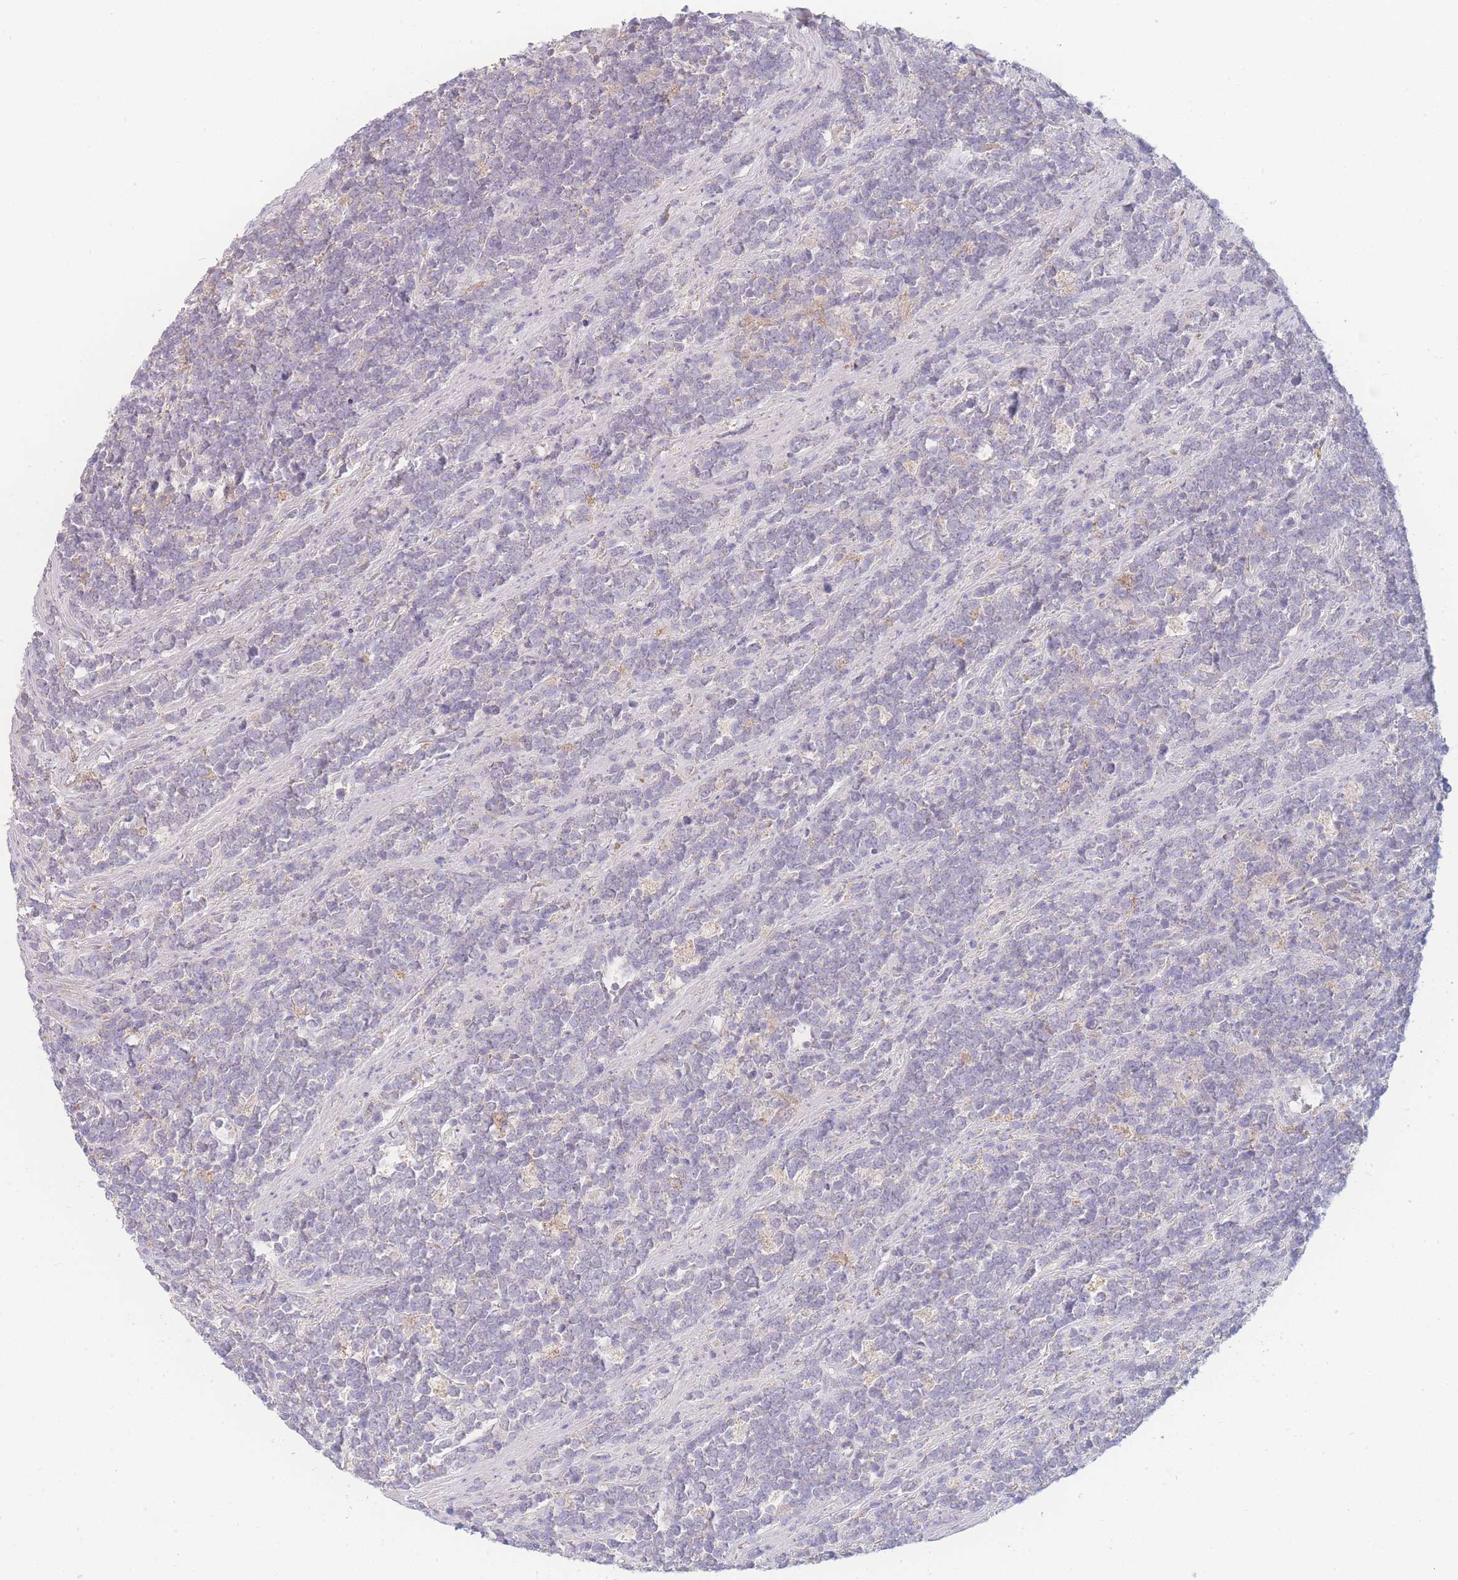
{"staining": {"intensity": "negative", "quantity": "none", "location": "none"}, "tissue": "lymphoma", "cell_type": "Tumor cells", "image_type": "cancer", "snomed": [{"axis": "morphology", "description": "Malignant lymphoma, non-Hodgkin's type, High grade"}, {"axis": "topography", "description": "Small intestine"}, {"axis": "topography", "description": "Colon"}], "caption": "This is an immunohistochemistry histopathology image of lymphoma. There is no positivity in tumor cells.", "gene": "GIPR", "patient": {"sex": "male", "age": 8}}